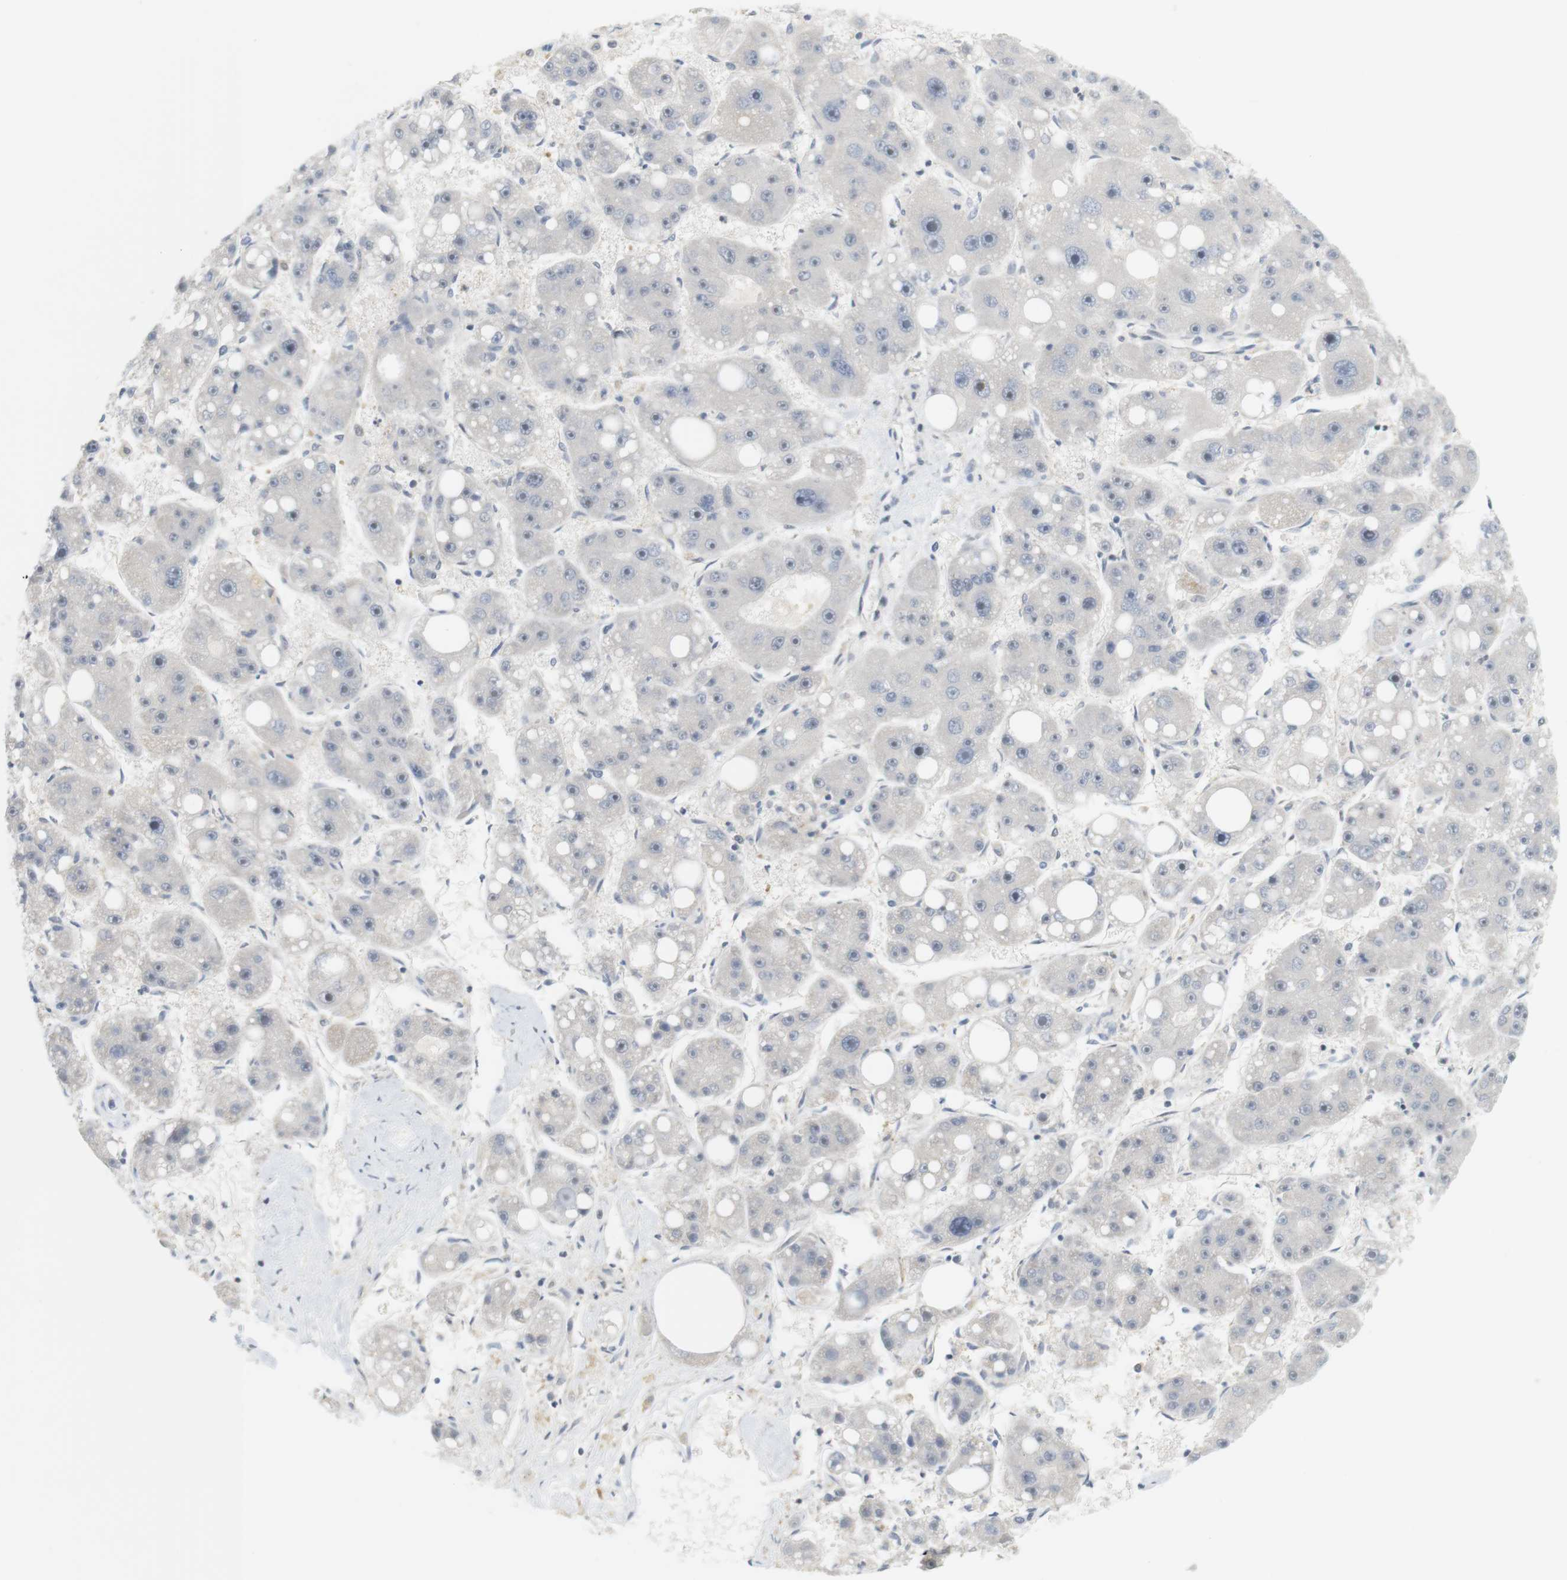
{"staining": {"intensity": "negative", "quantity": "none", "location": "none"}, "tissue": "liver cancer", "cell_type": "Tumor cells", "image_type": "cancer", "snomed": [{"axis": "morphology", "description": "Carcinoma, Hepatocellular, NOS"}, {"axis": "topography", "description": "Liver"}], "caption": "The micrograph exhibits no significant expression in tumor cells of liver cancer (hepatocellular carcinoma).", "gene": "BRD4", "patient": {"sex": "female", "age": 61}}